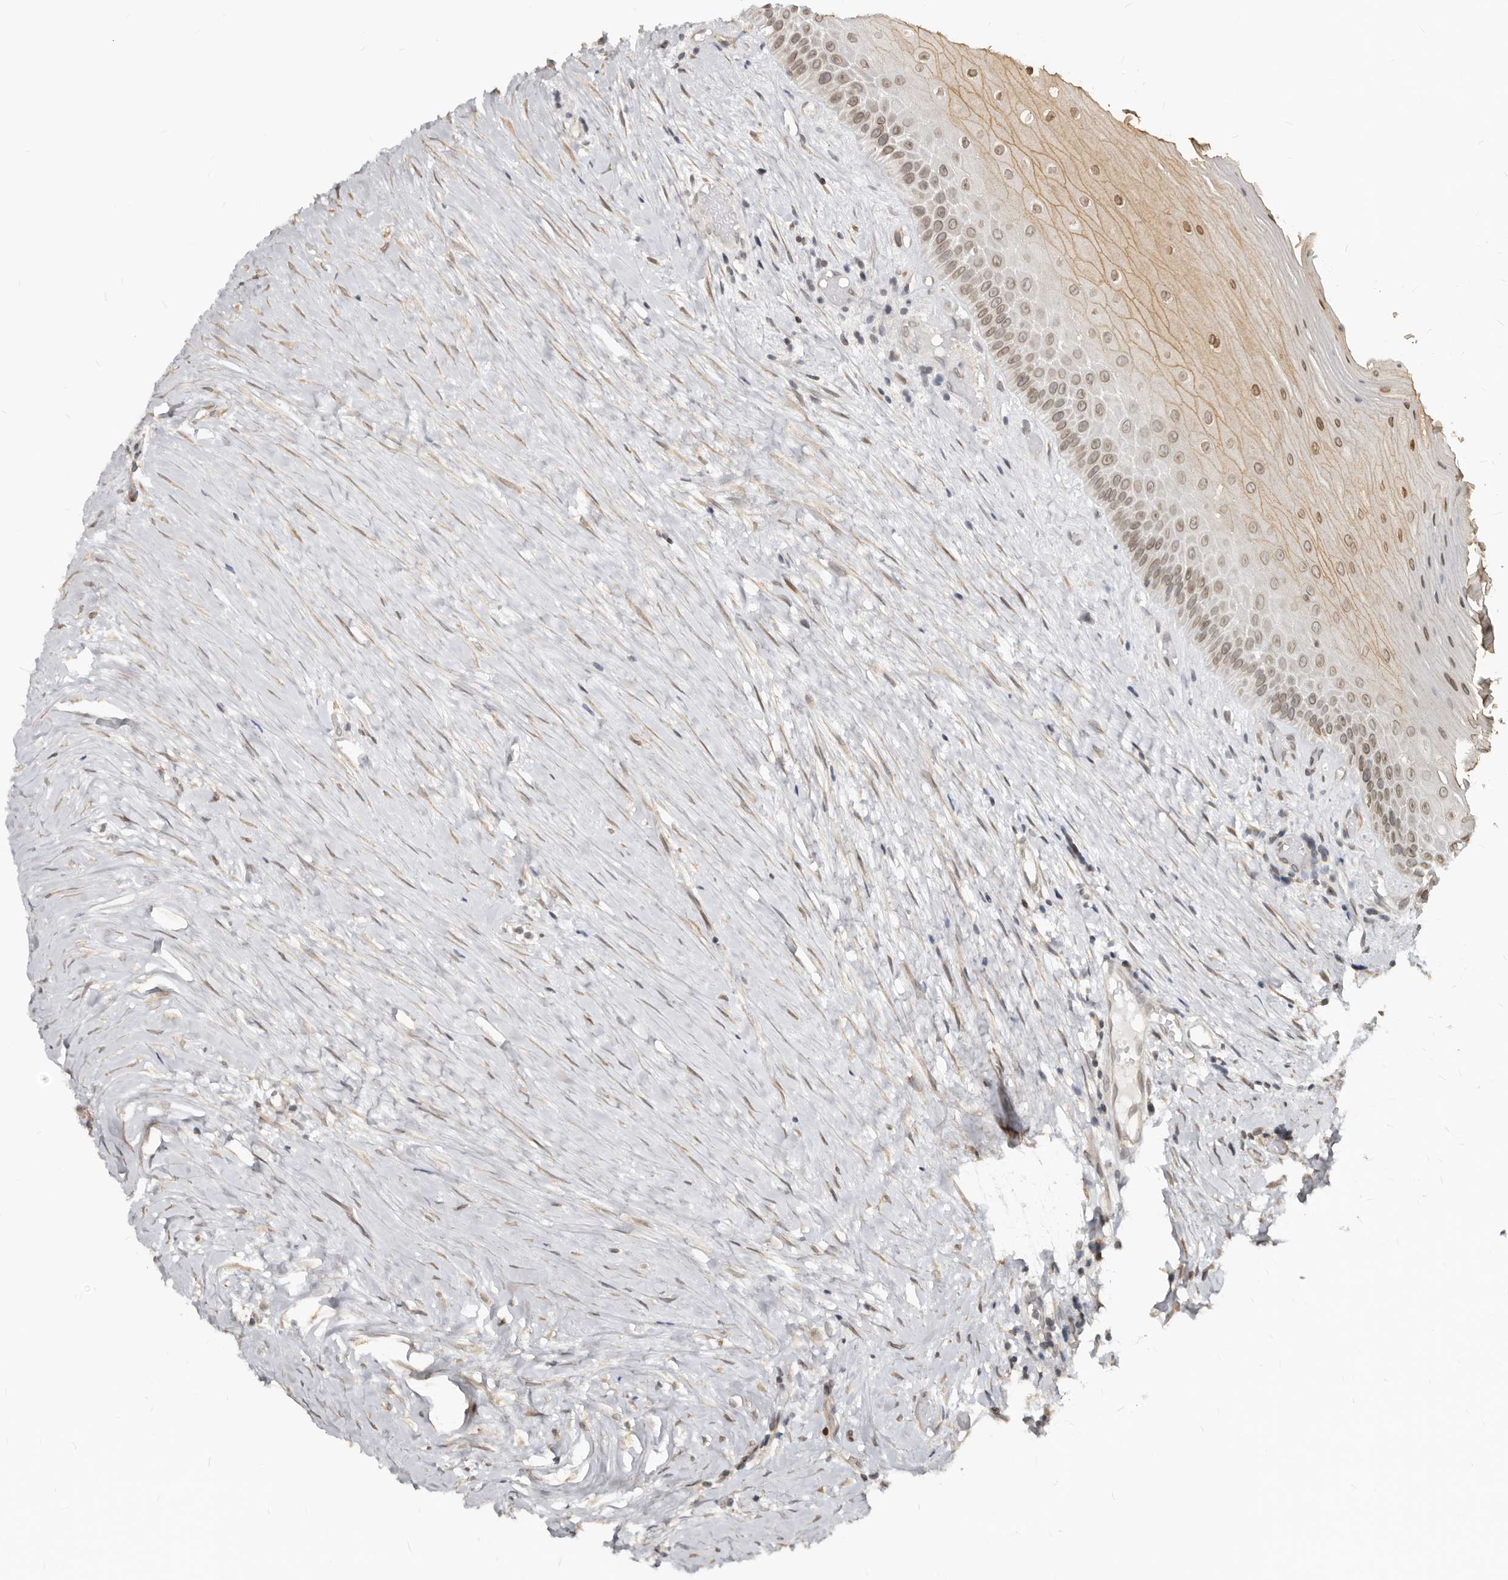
{"staining": {"intensity": "moderate", "quantity": ">75%", "location": "cytoplasmic/membranous,nuclear"}, "tissue": "oral mucosa", "cell_type": "Squamous epithelial cells", "image_type": "normal", "snomed": [{"axis": "morphology", "description": "Normal tissue, NOS"}, {"axis": "topography", "description": "Skeletal muscle"}, {"axis": "topography", "description": "Oral tissue"}, {"axis": "topography", "description": "Peripheral nerve tissue"}], "caption": "Immunohistochemistry (IHC) (DAB (3,3'-diaminobenzidine)) staining of unremarkable oral mucosa displays moderate cytoplasmic/membranous,nuclear protein expression in approximately >75% of squamous epithelial cells. Using DAB (3,3'-diaminobenzidine) (brown) and hematoxylin (blue) stains, captured at high magnification using brightfield microscopy.", "gene": "NUP153", "patient": {"sex": "female", "age": 84}}